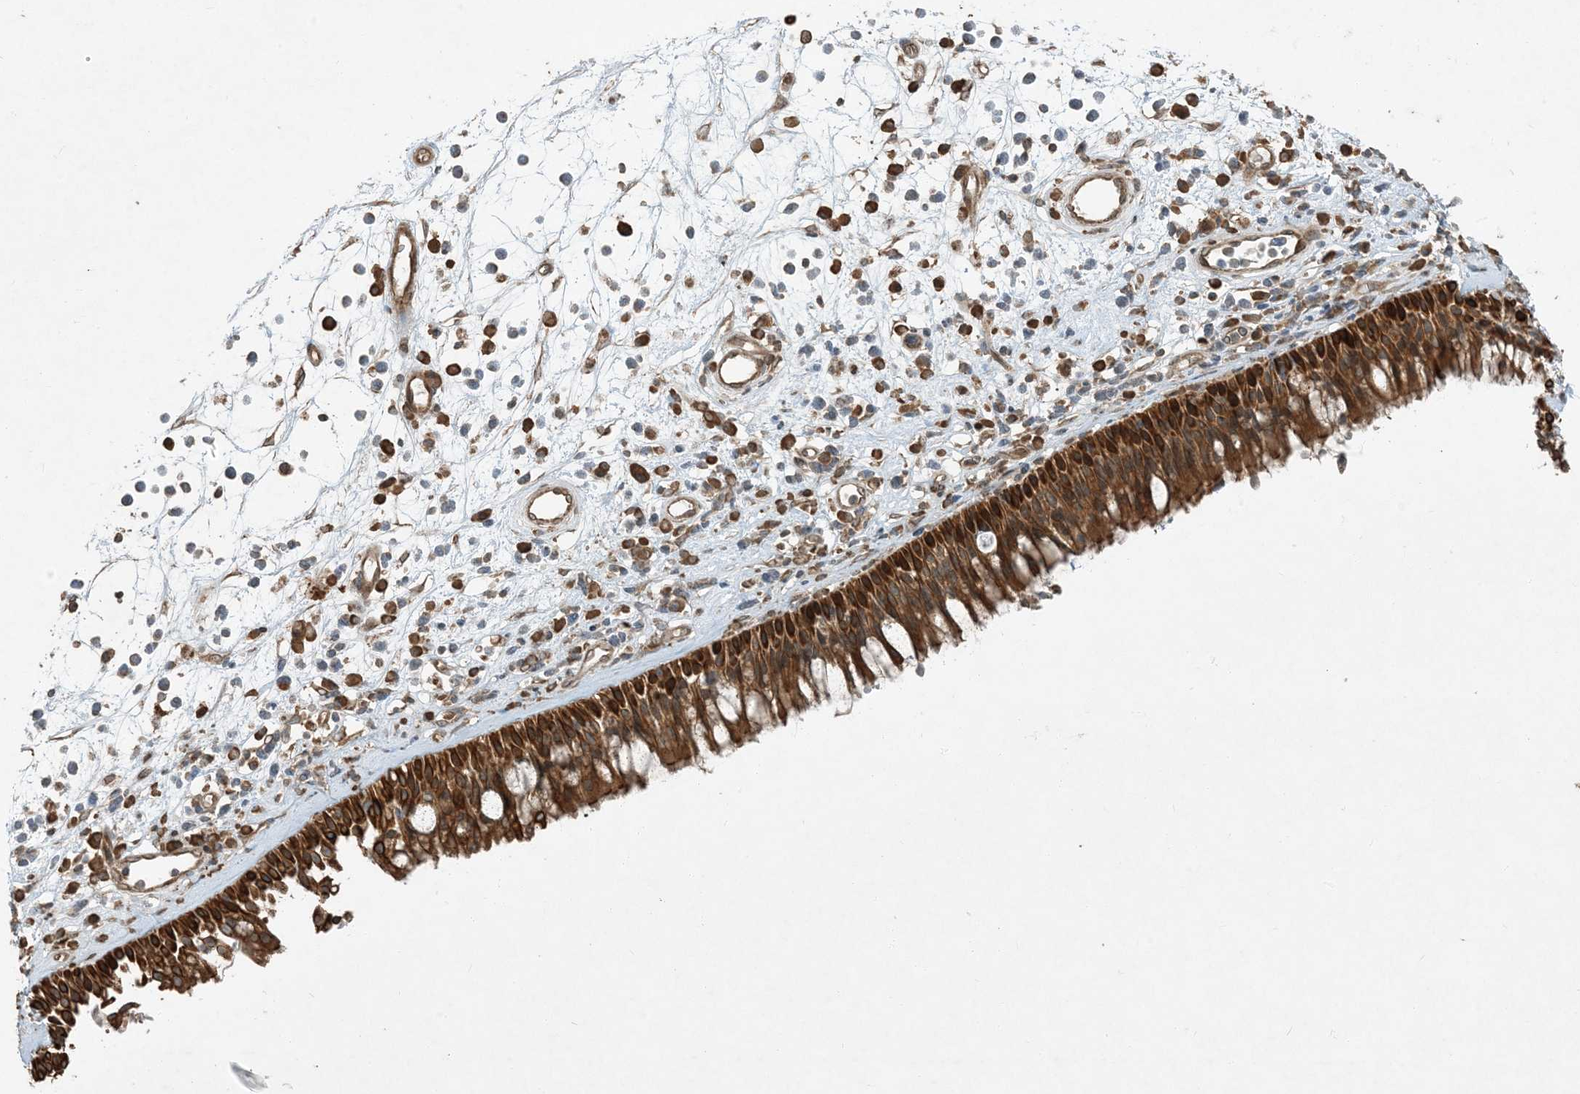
{"staining": {"intensity": "strong", "quantity": ">75%", "location": "cytoplasmic/membranous"}, "tissue": "nasopharynx", "cell_type": "Respiratory epithelial cells", "image_type": "normal", "snomed": [{"axis": "morphology", "description": "Normal tissue, NOS"}, {"axis": "morphology", "description": "Inflammation, NOS"}, {"axis": "morphology", "description": "Malignant melanoma, Metastatic site"}, {"axis": "topography", "description": "Nasopharynx"}], "caption": "Immunohistochemistry (IHC) micrograph of normal human nasopharynx stained for a protein (brown), which exhibits high levels of strong cytoplasmic/membranous staining in approximately >75% of respiratory epithelial cells.", "gene": "COMMD8", "patient": {"sex": "male", "age": 70}}